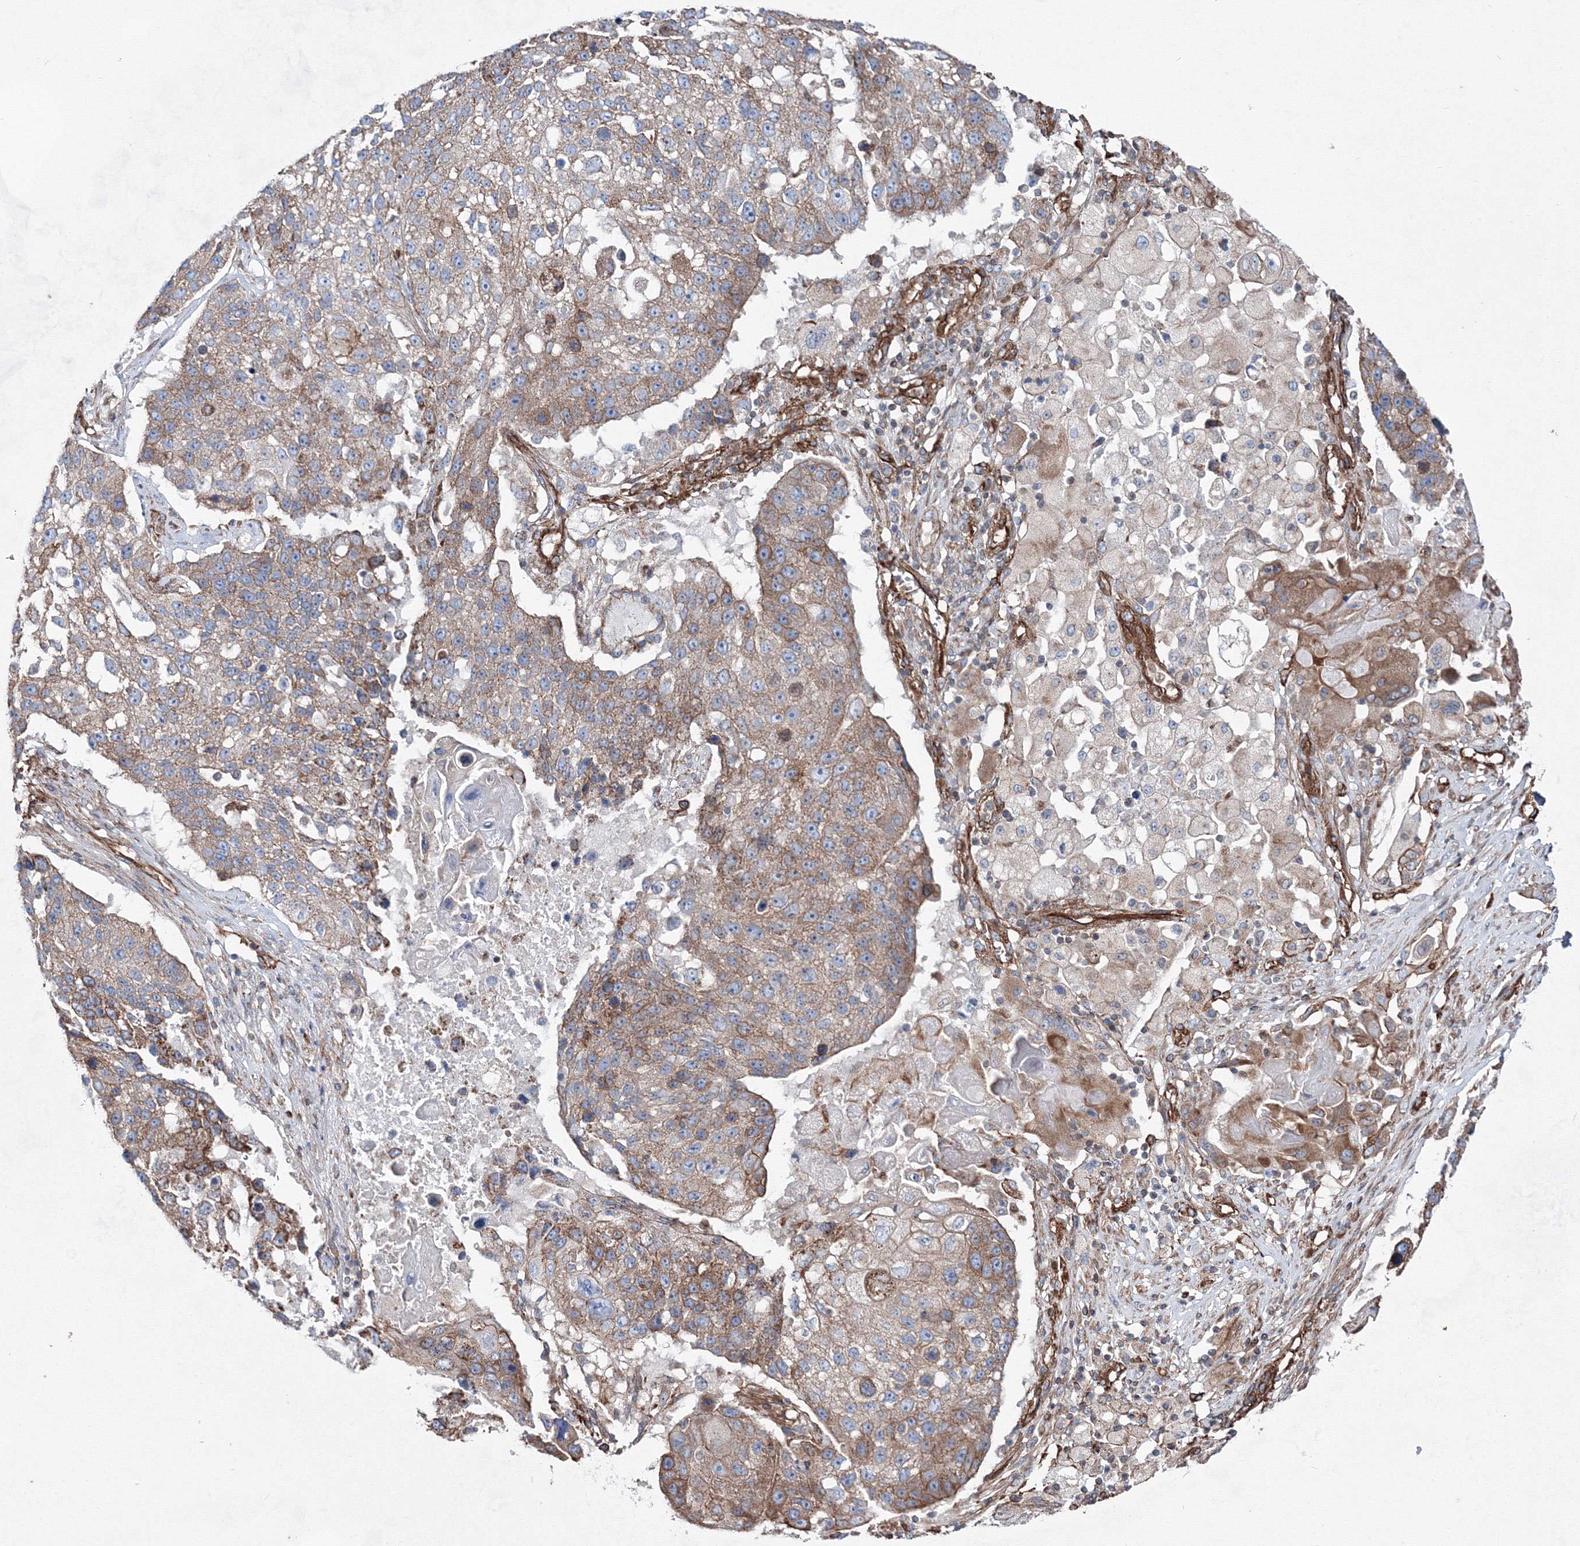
{"staining": {"intensity": "moderate", "quantity": "<25%", "location": "cytoplasmic/membranous"}, "tissue": "lung cancer", "cell_type": "Tumor cells", "image_type": "cancer", "snomed": [{"axis": "morphology", "description": "Squamous cell carcinoma, NOS"}, {"axis": "topography", "description": "Lung"}], "caption": "Immunohistochemistry (IHC) photomicrograph of neoplastic tissue: human squamous cell carcinoma (lung) stained using immunohistochemistry (IHC) exhibits low levels of moderate protein expression localized specifically in the cytoplasmic/membranous of tumor cells, appearing as a cytoplasmic/membranous brown color.", "gene": "ANKRD37", "patient": {"sex": "male", "age": 61}}